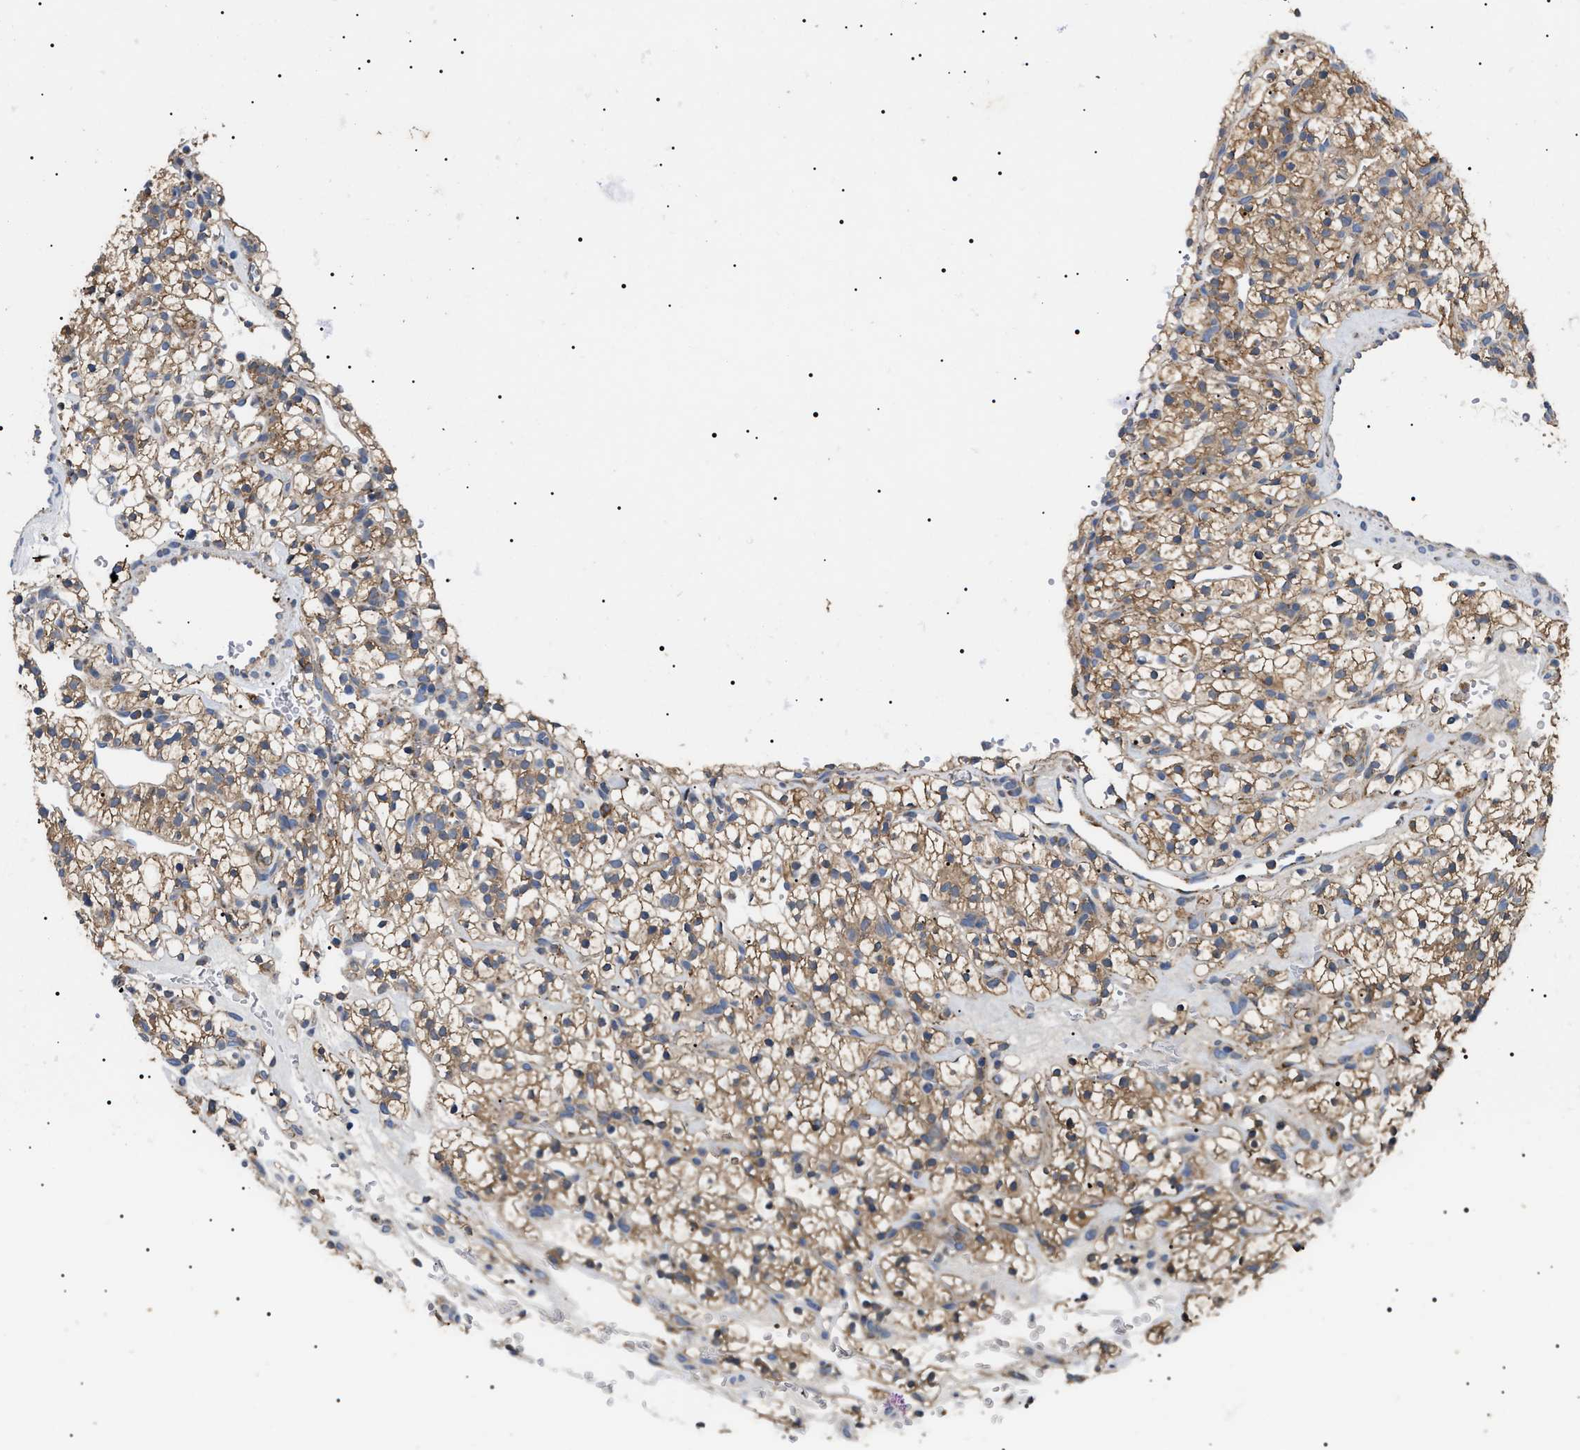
{"staining": {"intensity": "moderate", "quantity": ">75%", "location": "cytoplasmic/membranous"}, "tissue": "renal cancer", "cell_type": "Tumor cells", "image_type": "cancer", "snomed": [{"axis": "morphology", "description": "Adenocarcinoma, NOS"}, {"axis": "topography", "description": "Kidney"}], "caption": "This image reveals immunohistochemistry staining of human adenocarcinoma (renal), with medium moderate cytoplasmic/membranous staining in approximately >75% of tumor cells.", "gene": "OXSM", "patient": {"sex": "female", "age": 57}}